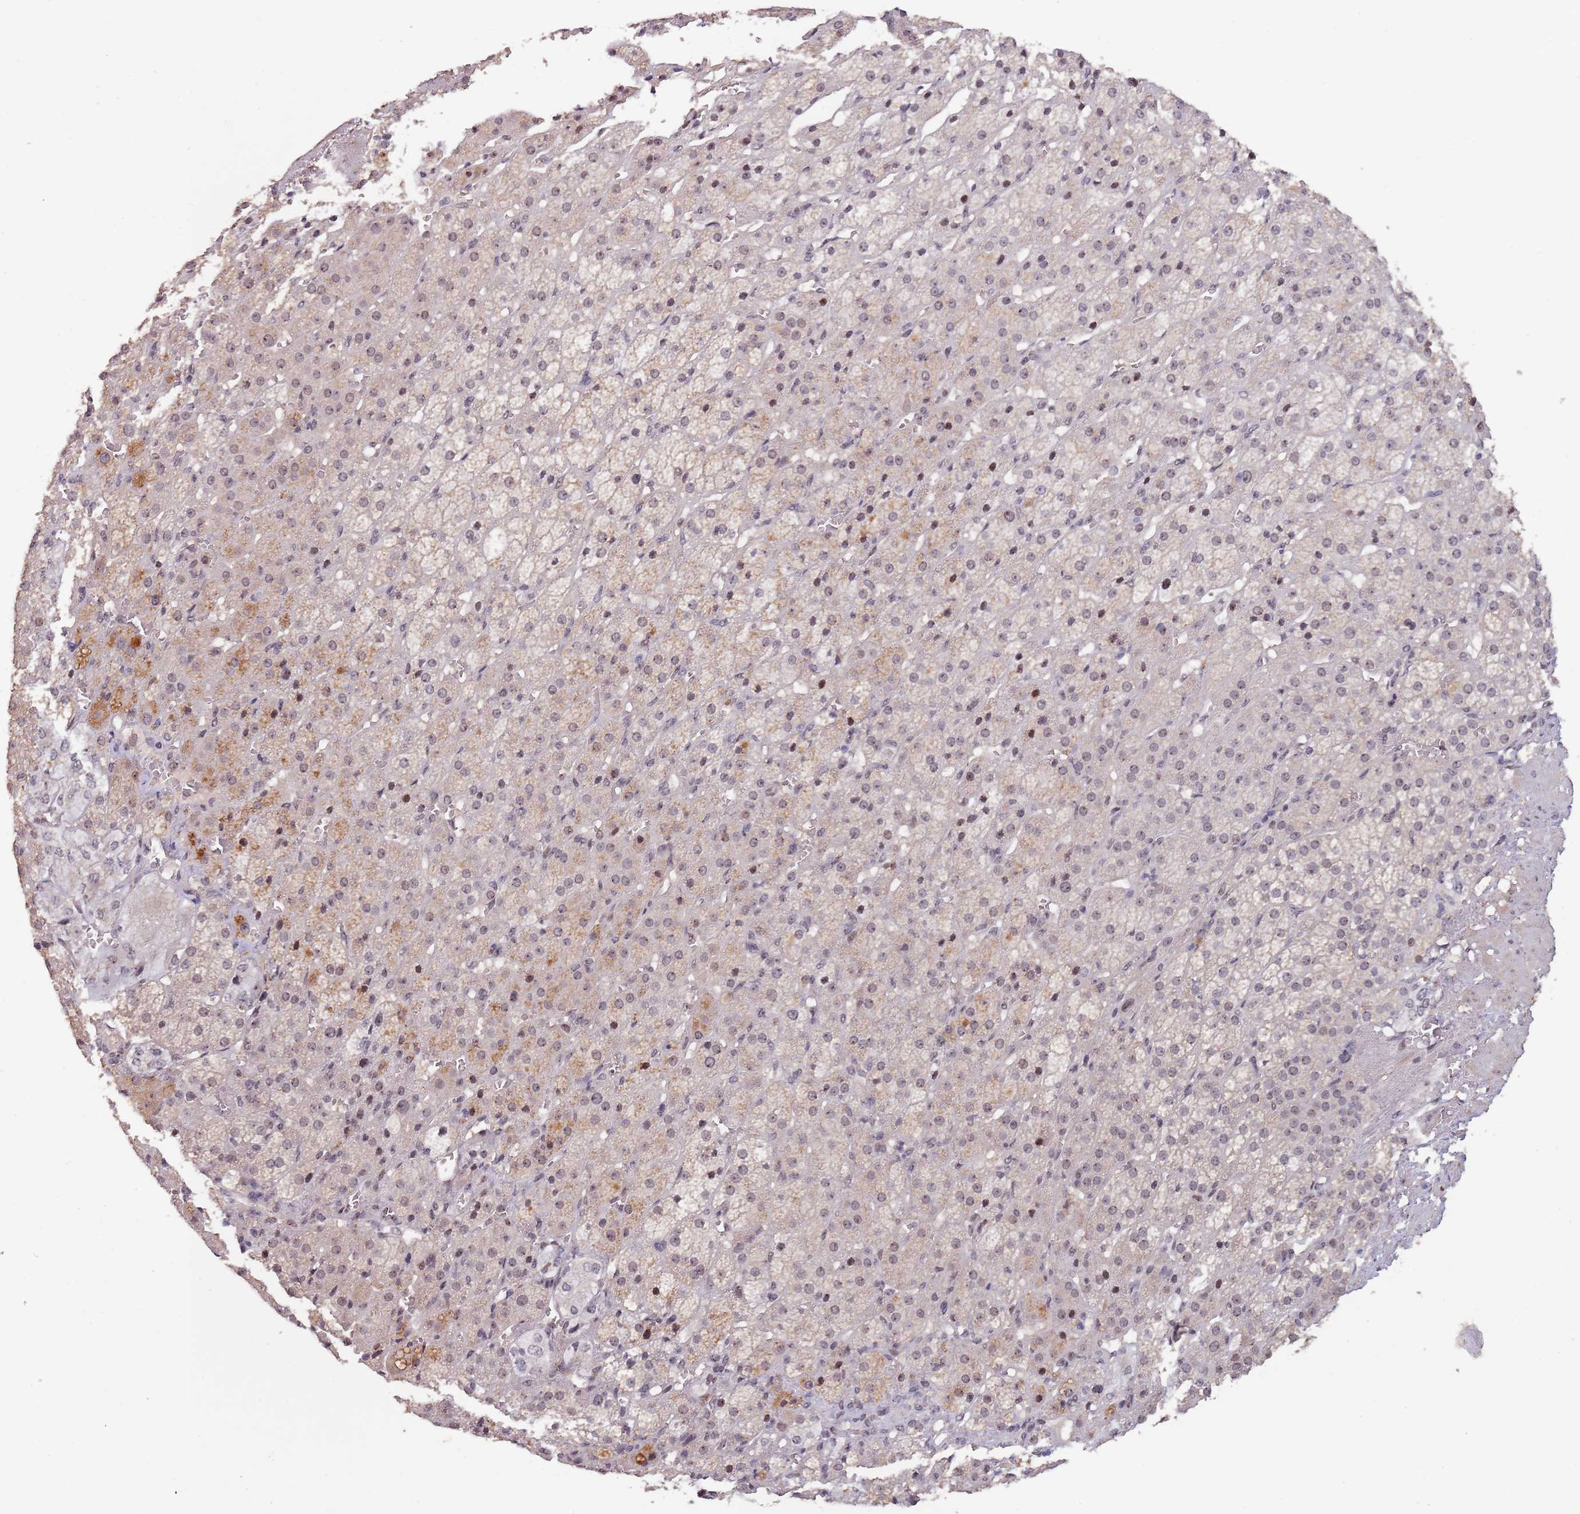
{"staining": {"intensity": "weak", "quantity": "25%-75%", "location": "nuclear"}, "tissue": "adrenal gland", "cell_type": "Glandular cells", "image_type": "normal", "snomed": [{"axis": "morphology", "description": "Normal tissue, NOS"}, {"axis": "topography", "description": "Adrenal gland"}], "caption": "Adrenal gland stained for a protein (brown) reveals weak nuclear positive positivity in approximately 25%-75% of glandular cells.", "gene": "CIZ1", "patient": {"sex": "female", "age": 57}}